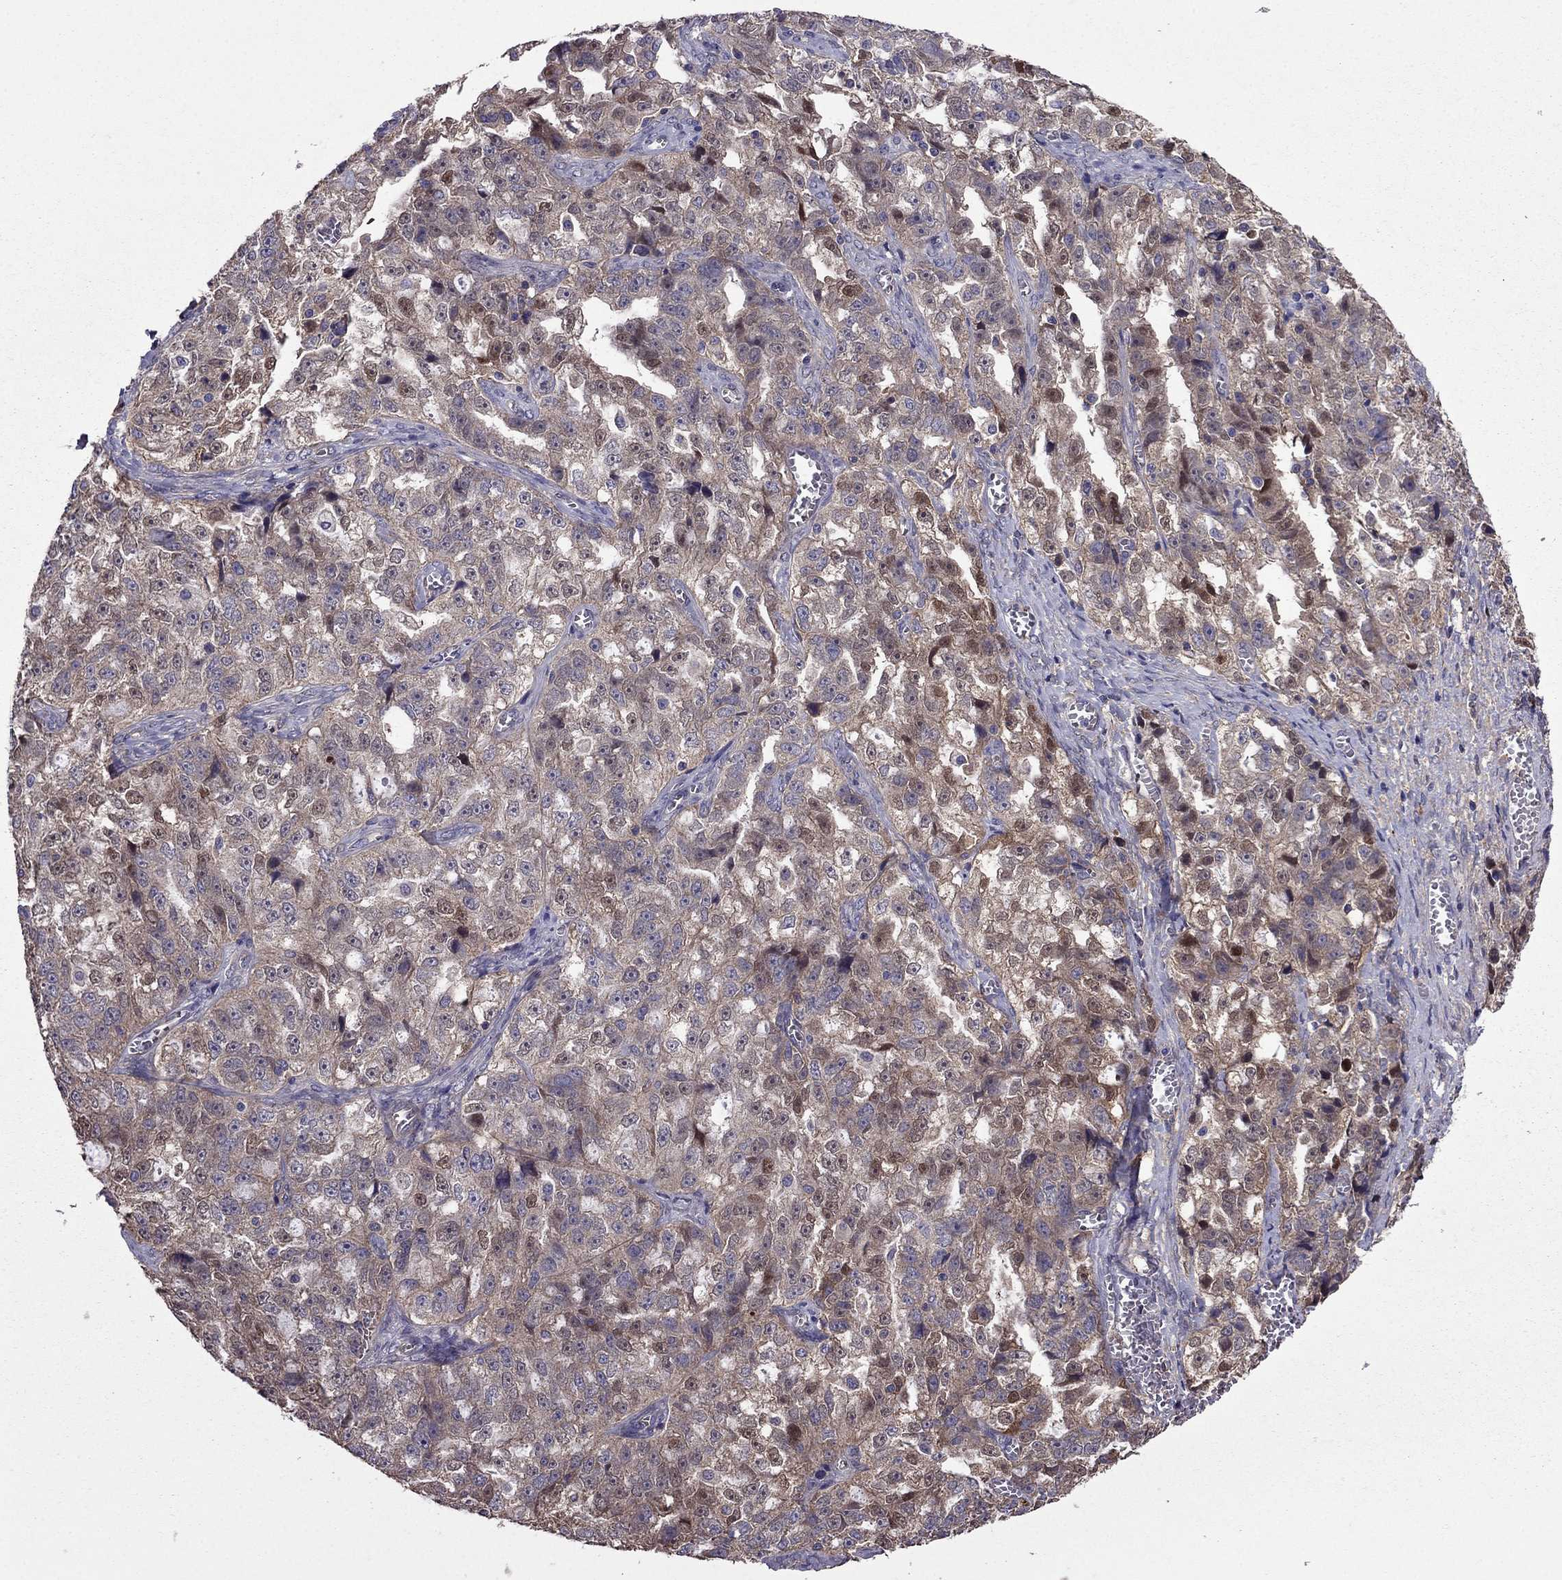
{"staining": {"intensity": "weak", "quantity": "25%-75%", "location": "cytoplasmic/membranous"}, "tissue": "ovarian cancer", "cell_type": "Tumor cells", "image_type": "cancer", "snomed": [{"axis": "morphology", "description": "Cystadenocarcinoma, serous, NOS"}, {"axis": "topography", "description": "Ovary"}], "caption": "Human ovarian cancer (serous cystadenocarcinoma) stained for a protein (brown) shows weak cytoplasmic/membranous positive staining in about 25%-75% of tumor cells.", "gene": "ITGB1", "patient": {"sex": "female", "age": 51}}